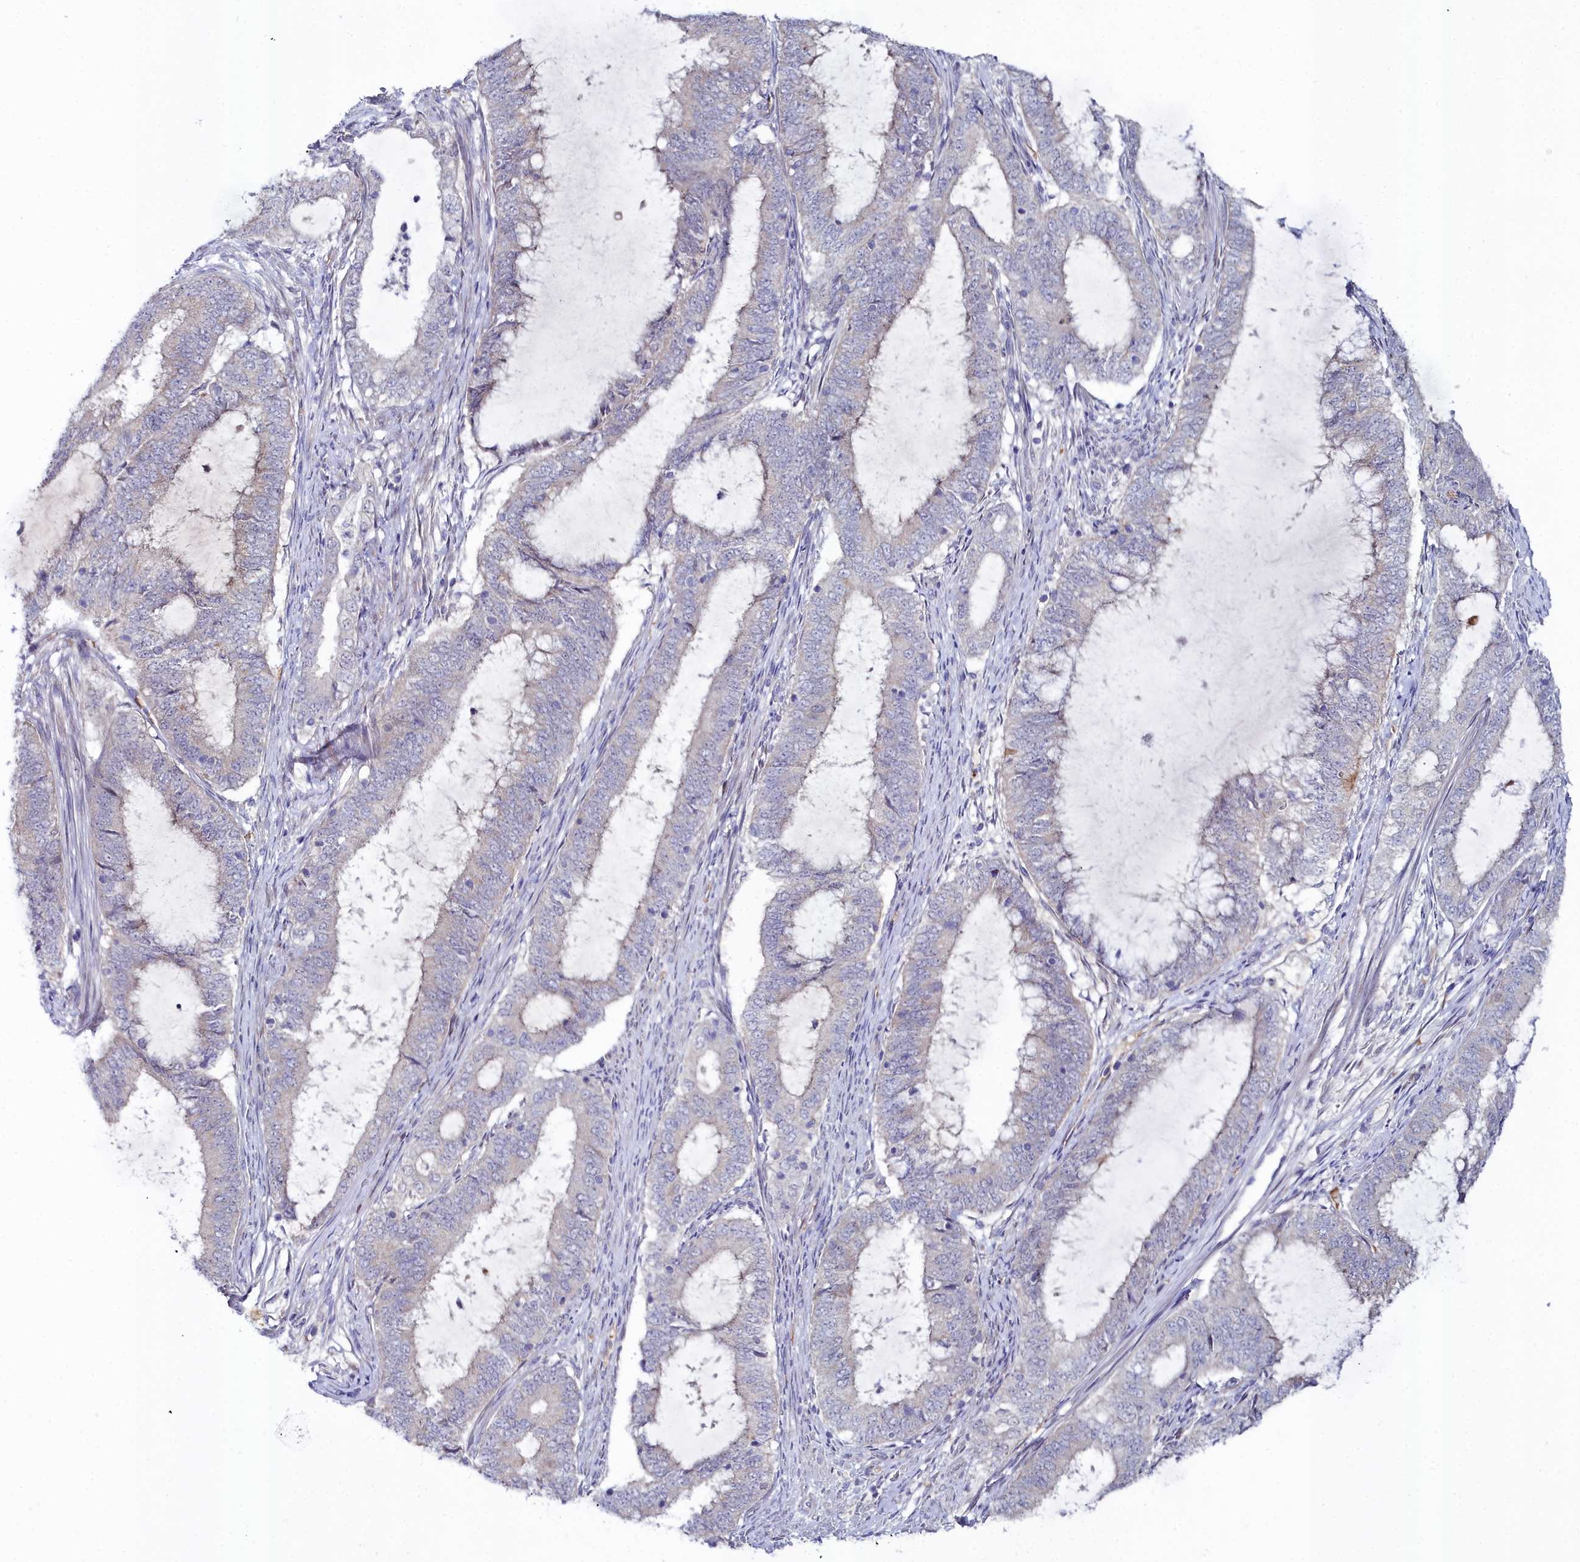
{"staining": {"intensity": "negative", "quantity": "none", "location": "none"}, "tissue": "endometrial cancer", "cell_type": "Tumor cells", "image_type": "cancer", "snomed": [{"axis": "morphology", "description": "Adenocarcinoma, NOS"}, {"axis": "topography", "description": "Endometrium"}], "caption": "The photomicrograph shows no significant expression in tumor cells of endometrial cancer (adenocarcinoma).", "gene": "KCTD18", "patient": {"sex": "female", "age": 51}}